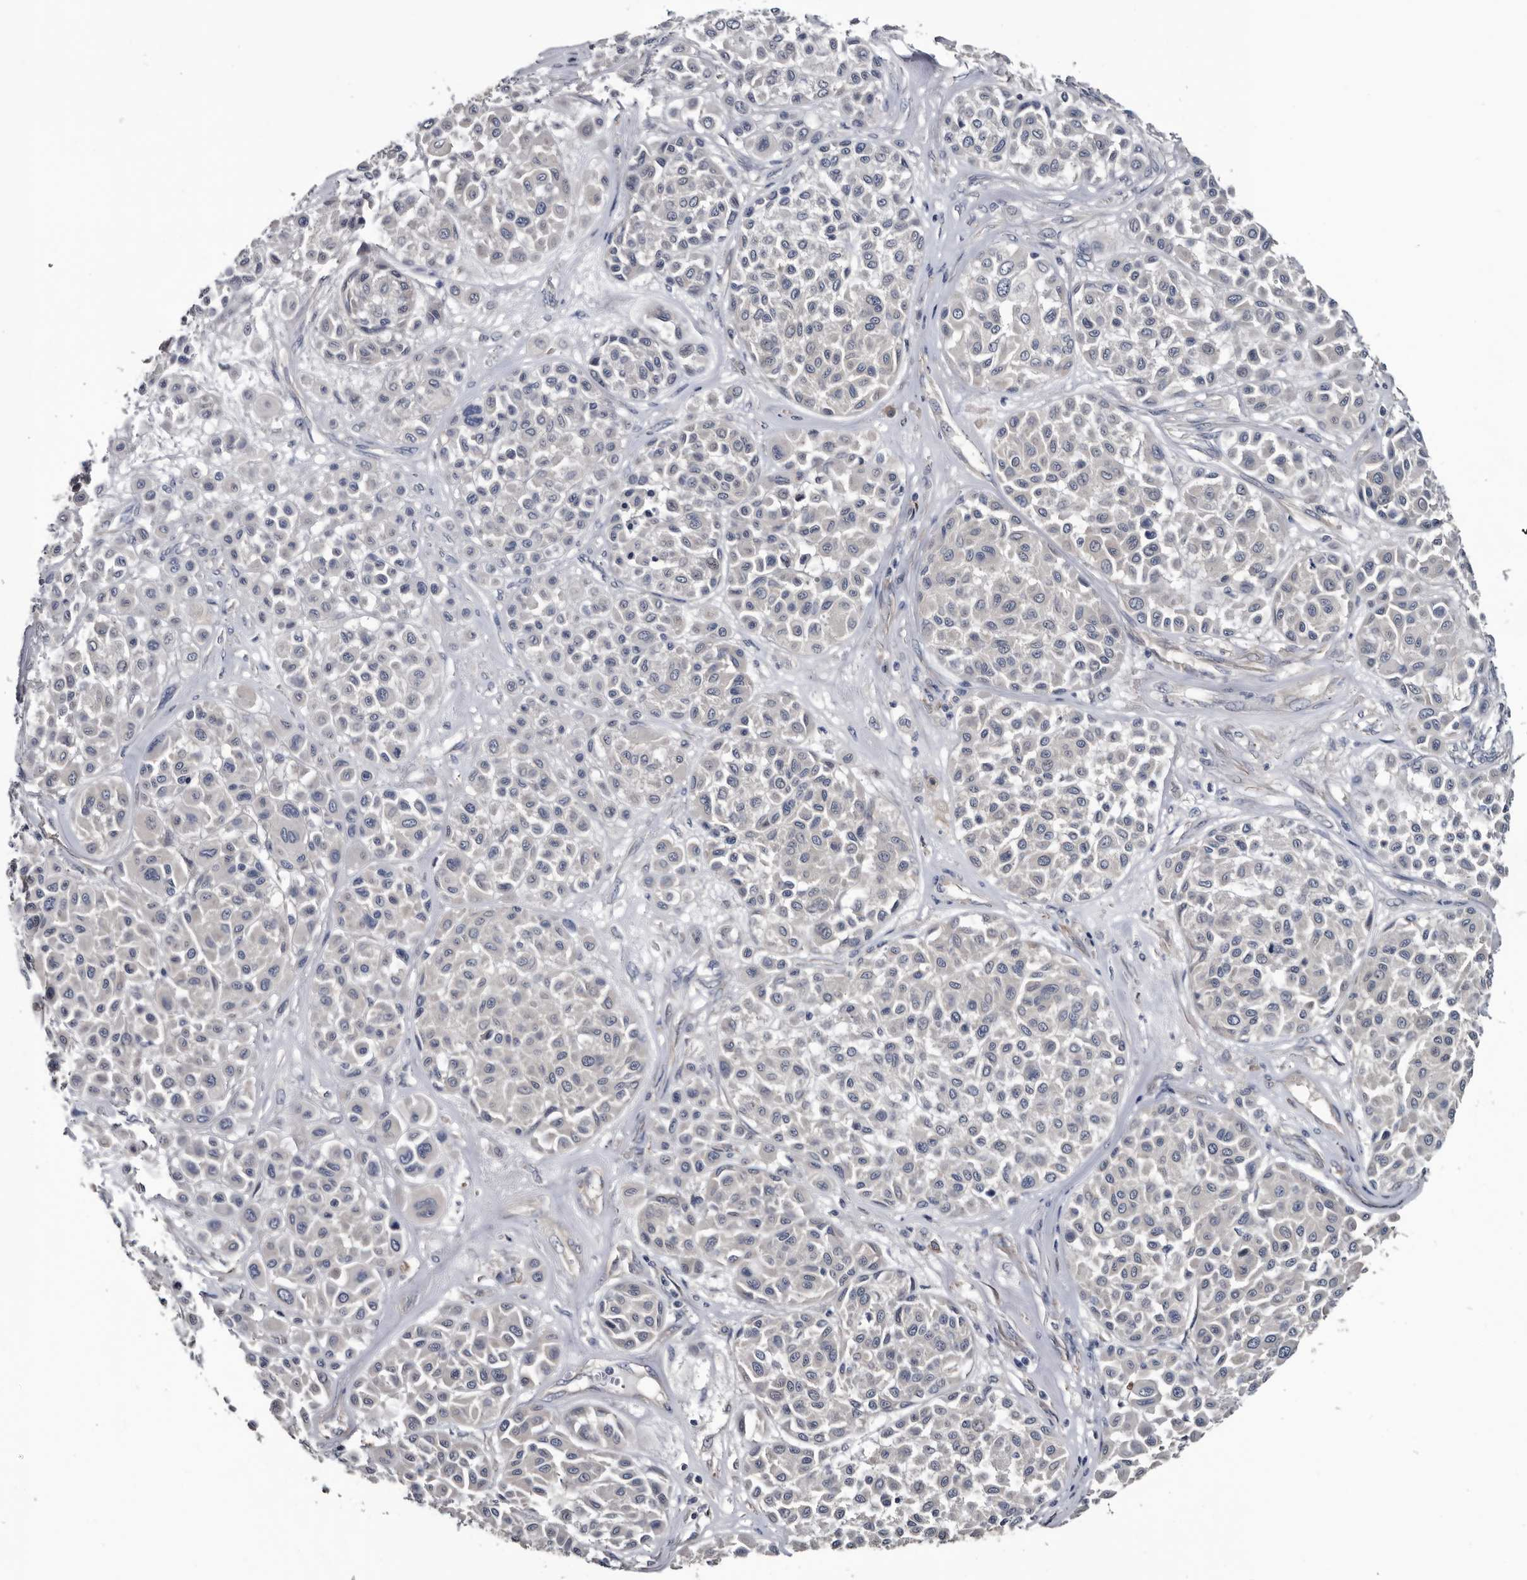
{"staining": {"intensity": "negative", "quantity": "none", "location": "none"}, "tissue": "melanoma", "cell_type": "Tumor cells", "image_type": "cancer", "snomed": [{"axis": "morphology", "description": "Malignant melanoma, Metastatic site"}, {"axis": "topography", "description": "Soft tissue"}], "caption": "DAB (3,3'-diaminobenzidine) immunohistochemical staining of human malignant melanoma (metastatic site) displays no significant positivity in tumor cells. The staining was performed using DAB to visualize the protein expression in brown, while the nuclei were stained in blue with hematoxylin (Magnification: 20x).", "gene": "IARS1", "patient": {"sex": "male", "age": 41}}